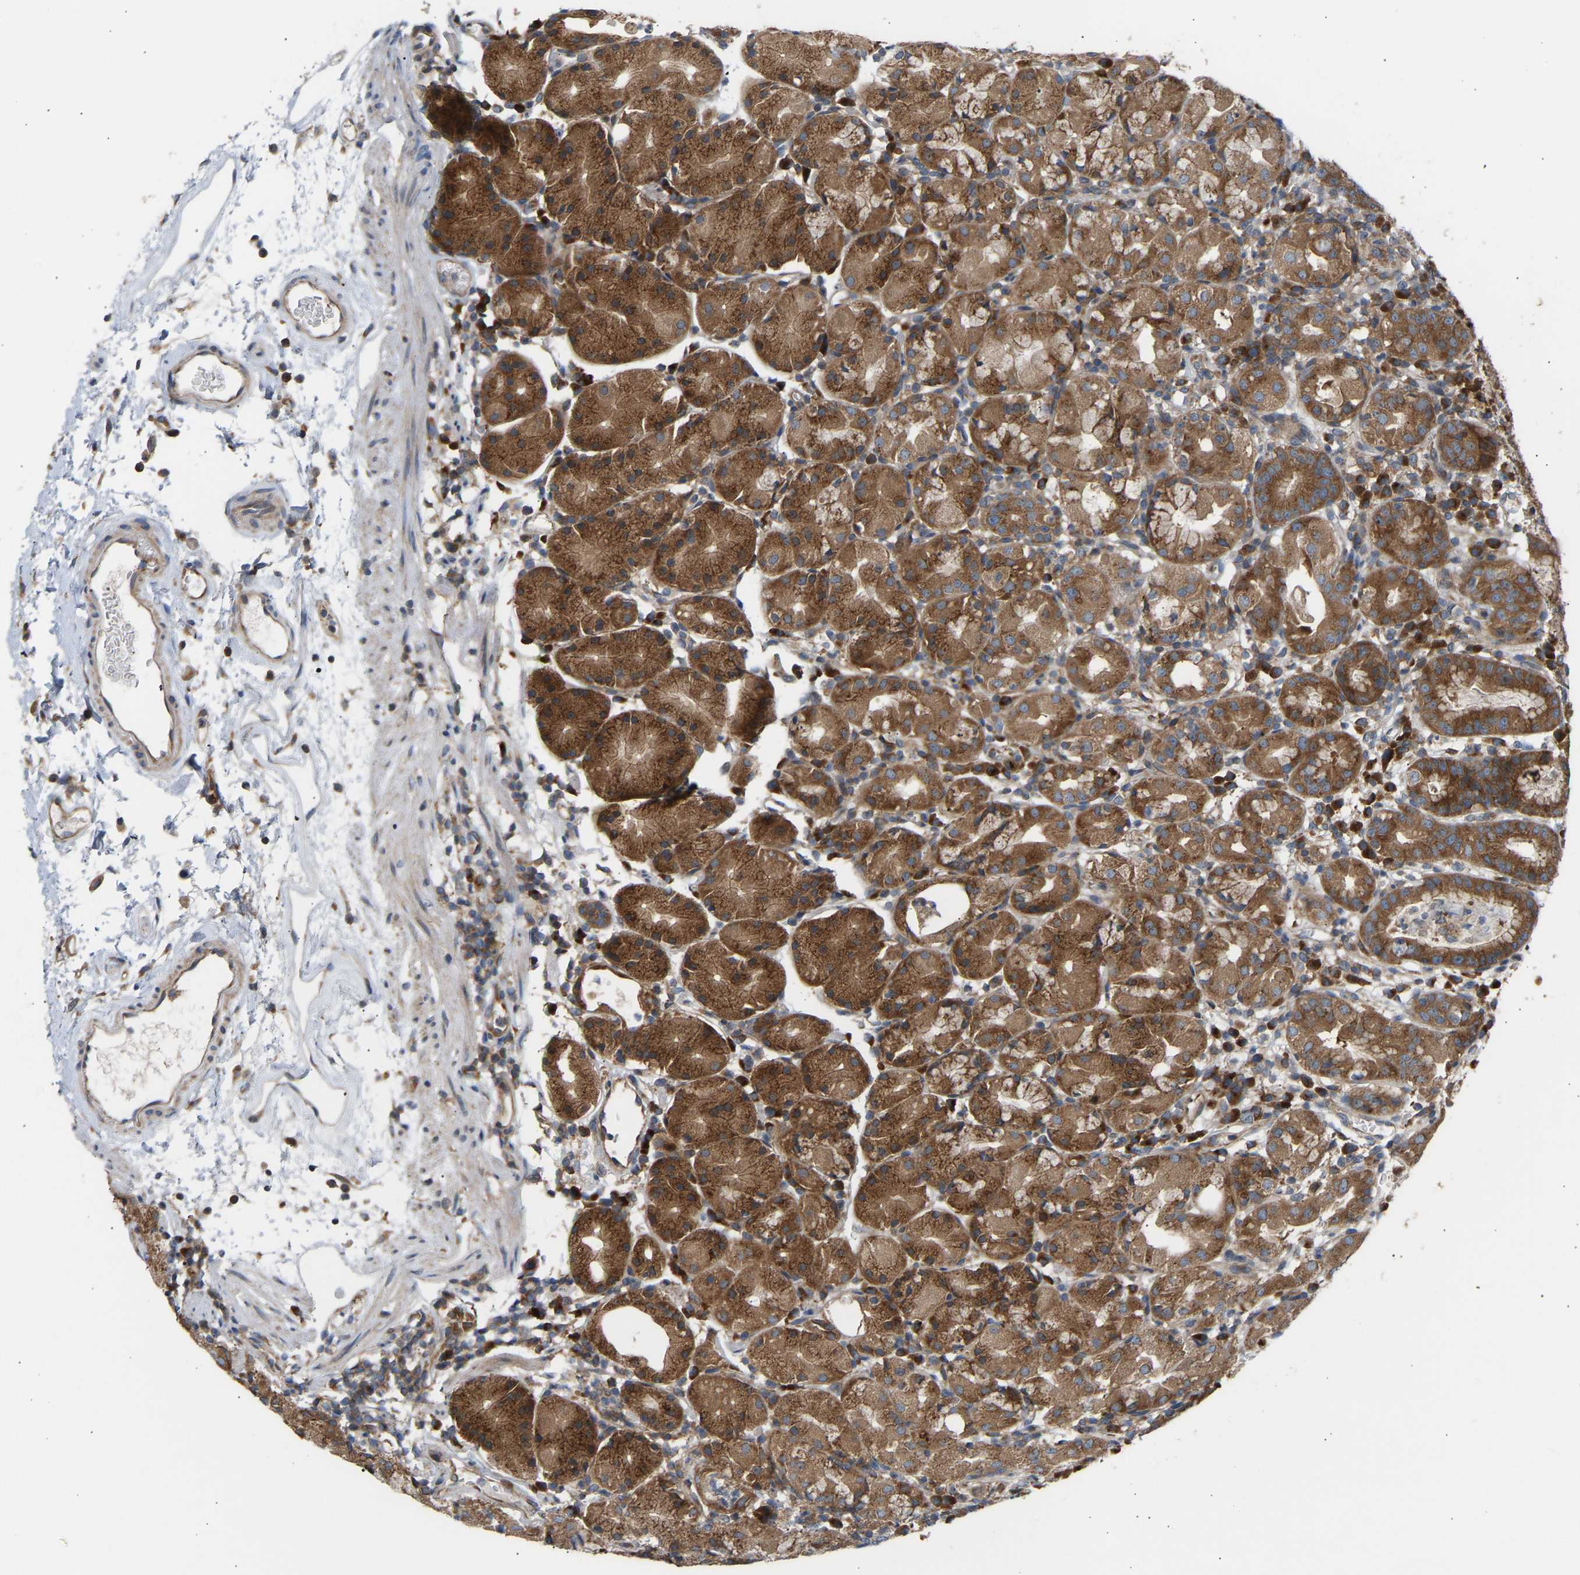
{"staining": {"intensity": "strong", "quantity": ">75%", "location": "cytoplasmic/membranous"}, "tissue": "stomach", "cell_type": "Glandular cells", "image_type": "normal", "snomed": [{"axis": "morphology", "description": "Normal tissue, NOS"}, {"axis": "topography", "description": "Stomach"}, {"axis": "topography", "description": "Stomach, lower"}], "caption": "A high-resolution image shows IHC staining of benign stomach, which exhibits strong cytoplasmic/membranous expression in approximately >75% of glandular cells. The protein of interest is shown in brown color, while the nuclei are stained blue.", "gene": "GCN1", "patient": {"sex": "female", "age": 75}}